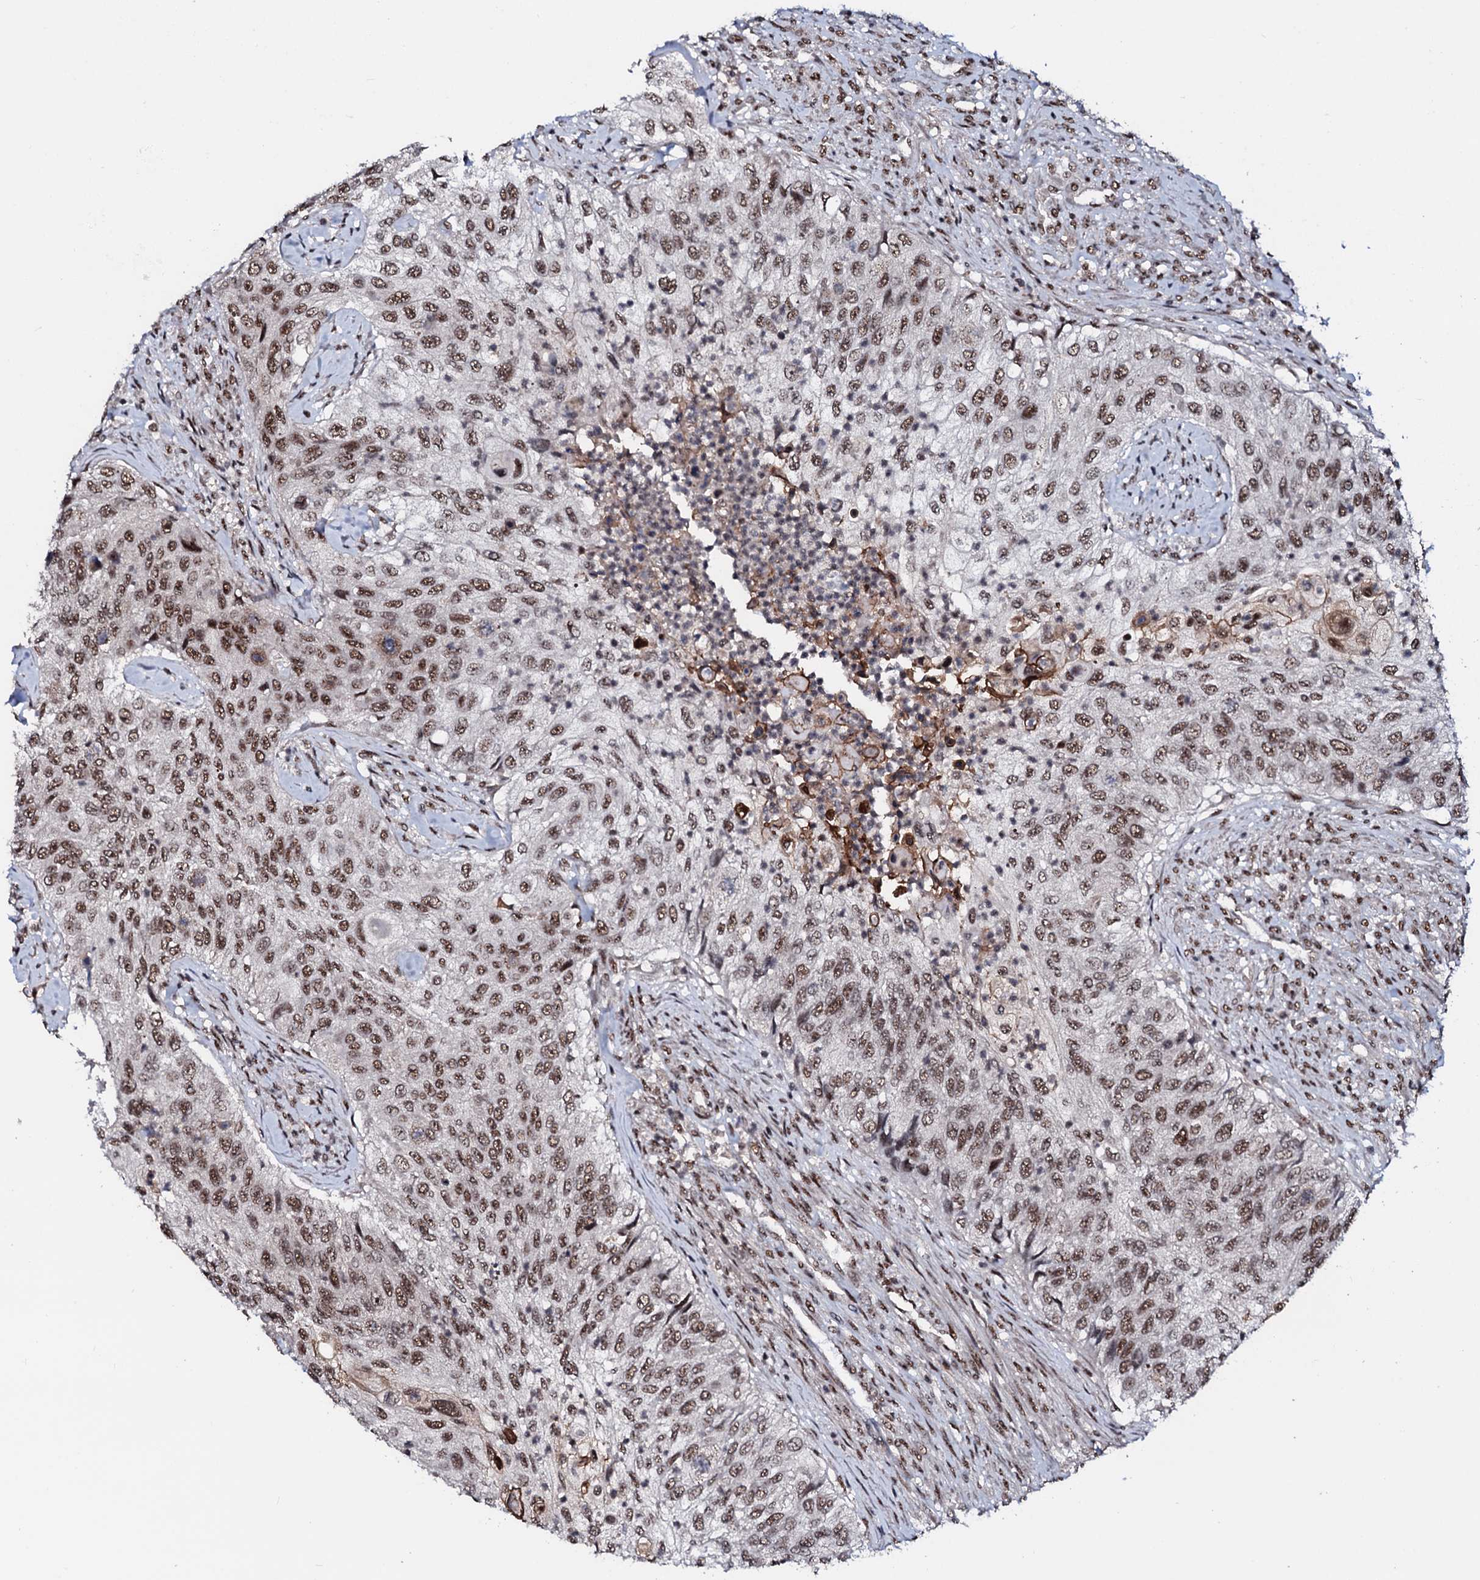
{"staining": {"intensity": "moderate", "quantity": ">75%", "location": "nuclear"}, "tissue": "urothelial cancer", "cell_type": "Tumor cells", "image_type": "cancer", "snomed": [{"axis": "morphology", "description": "Urothelial carcinoma, High grade"}, {"axis": "topography", "description": "Urinary bladder"}], "caption": "Urothelial carcinoma (high-grade) stained with a brown dye shows moderate nuclear positive expression in approximately >75% of tumor cells.", "gene": "PRPF18", "patient": {"sex": "female", "age": 60}}